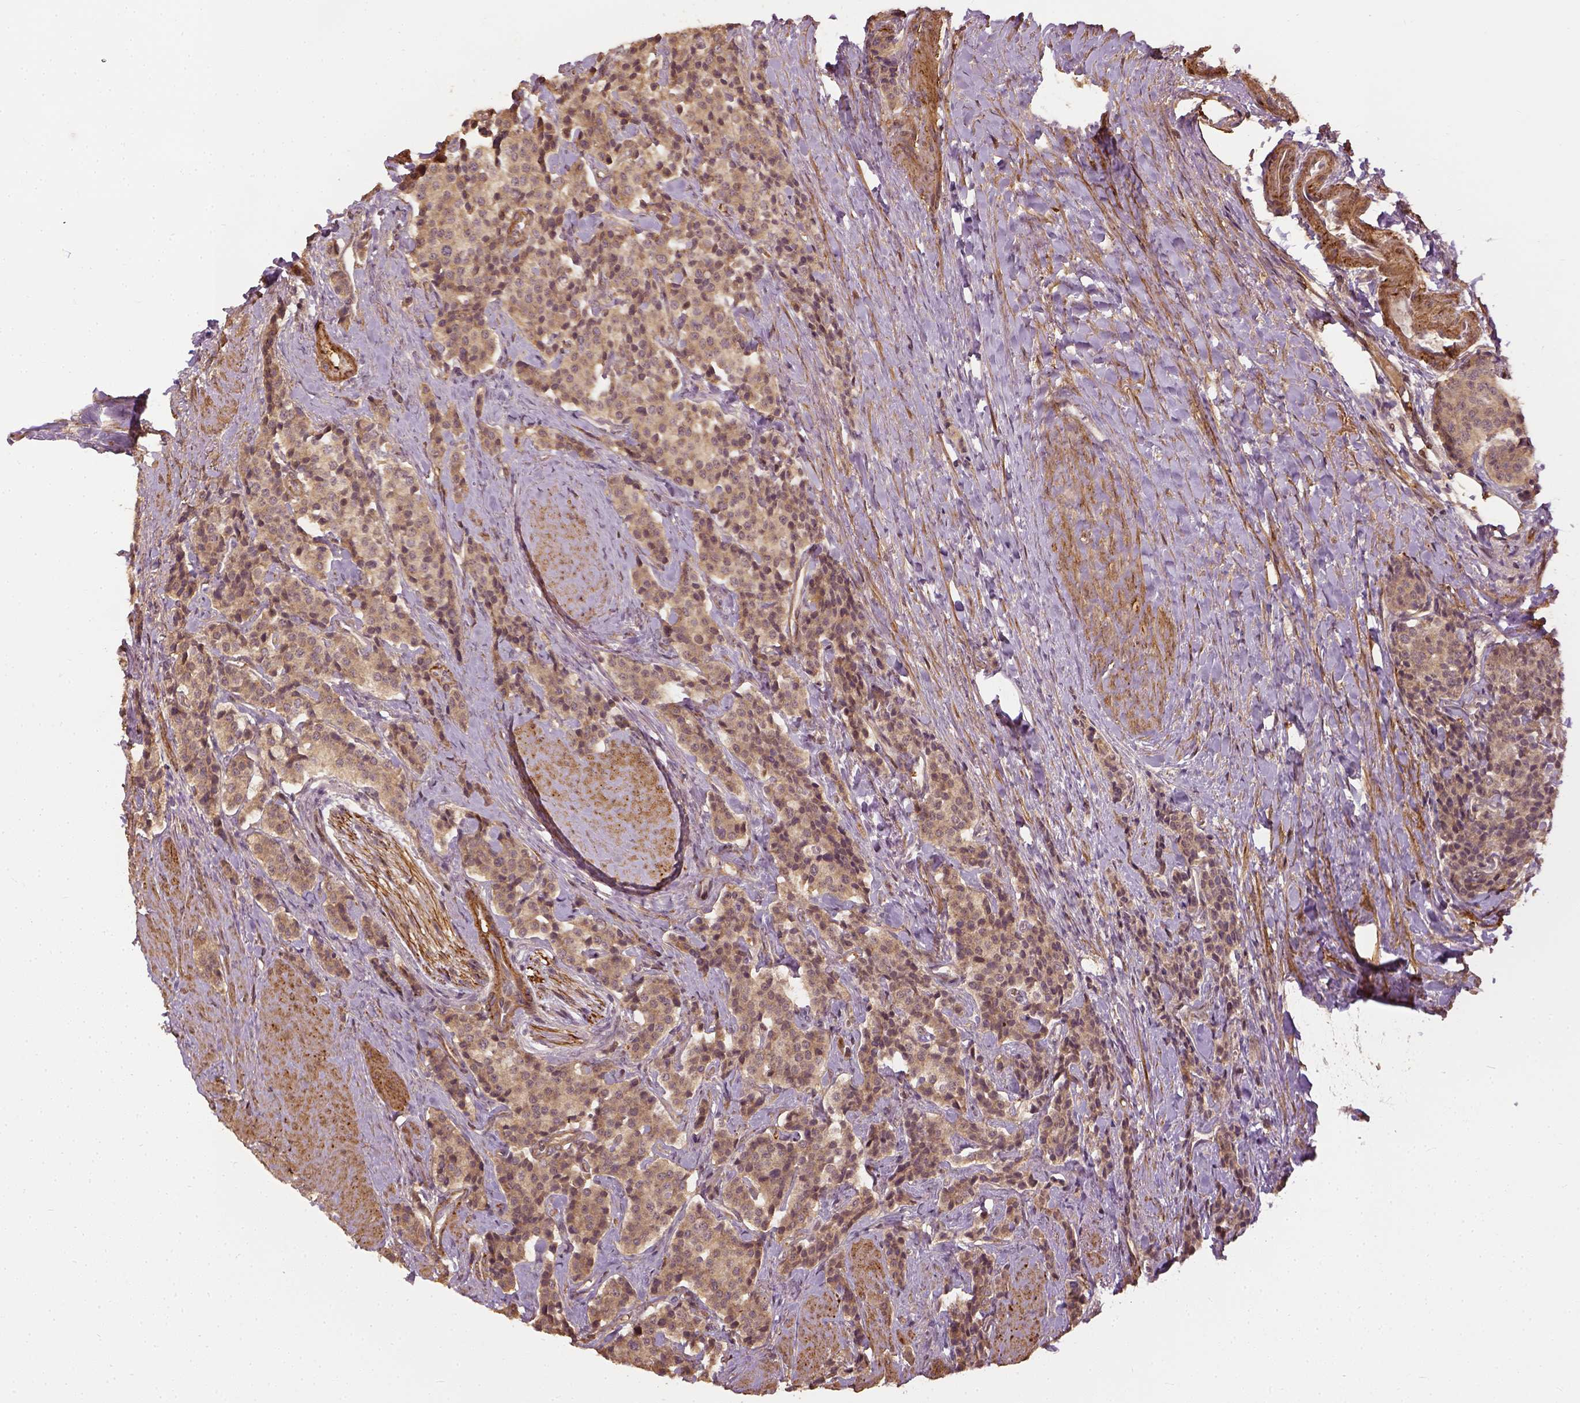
{"staining": {"intensity": "moderate", "quantity": ">75%", "location": "cytoplasmic/membranous"}, "tissue": "carcinoid", "cell_type": "Tumor cells", "image_type": "cancer", "snomed": [{"axis": "morphology", "description": "Carcinoid, malignant, NOS"}, {"axis": "topography", "description": "Small intestine"}], "caption": "IHC of human carcinoid exhibits medium levels of moderate cytoplasmic/membranous positivity in approximately >75% of tumor cells.", "gene": "VEGFA", "patient": {"sex": "female", "age": 58}}